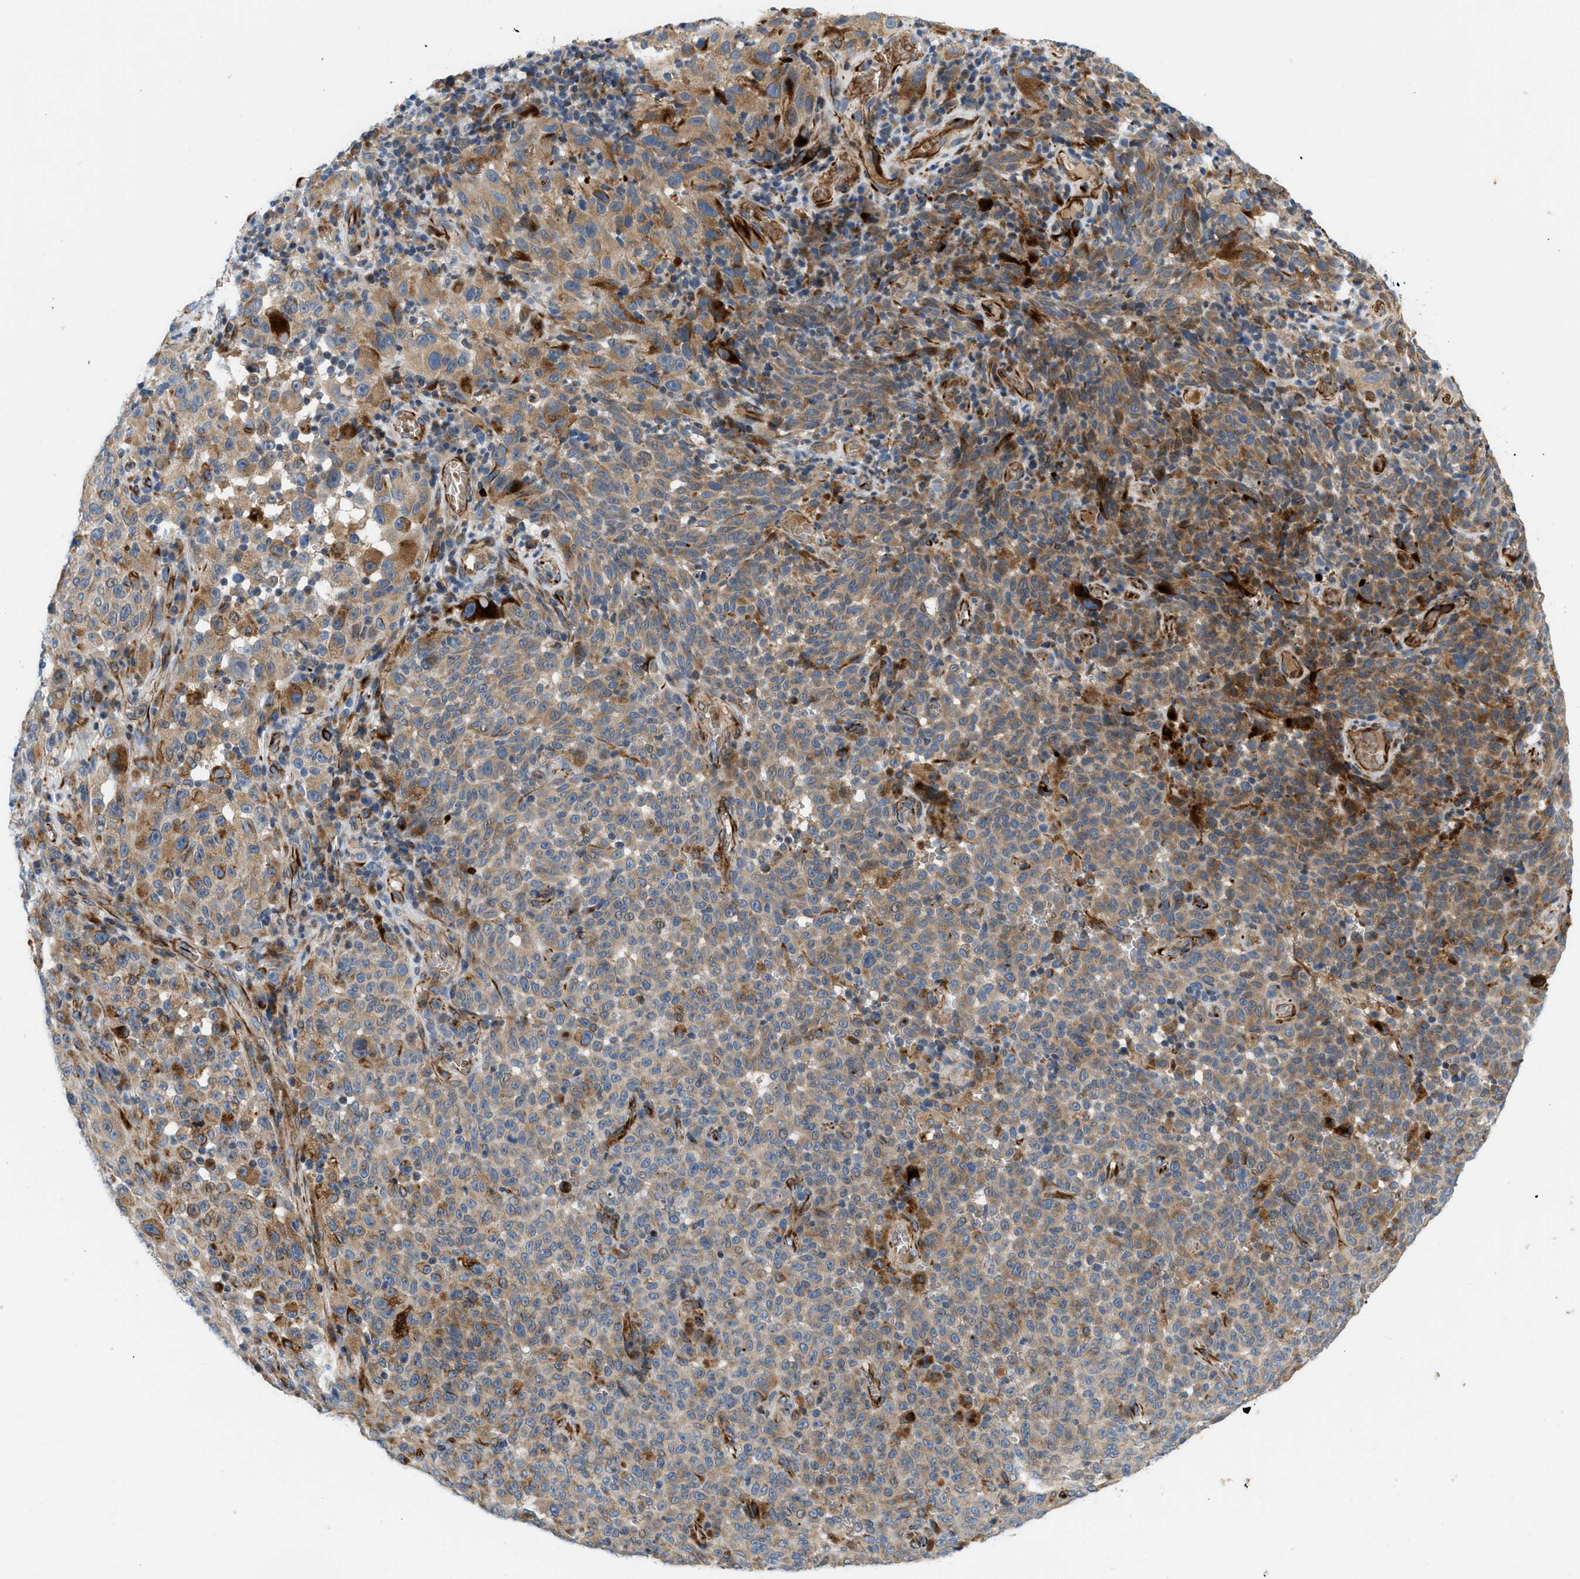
{"staining": {"intensity": "moderate", "quantity": ">75%", "location": "cytoplasmic/membranous"}, "tissue": "melanoma", "cell_type": "Tumor cells", "image_type": "cancer", "snomed": [{"axis": "morphology", "description": "Malignant melanoma, NOS"}, {"axis": "topography", "description": "Skin"}], "caption": "Tumor cells exhibit medium levels of moderate cytoplasmic/membranous staining in approximately >75% of cells in human malignant melanoma.", "gene": "ZNF831", "patient": {"sex": "female", "age": 82}}